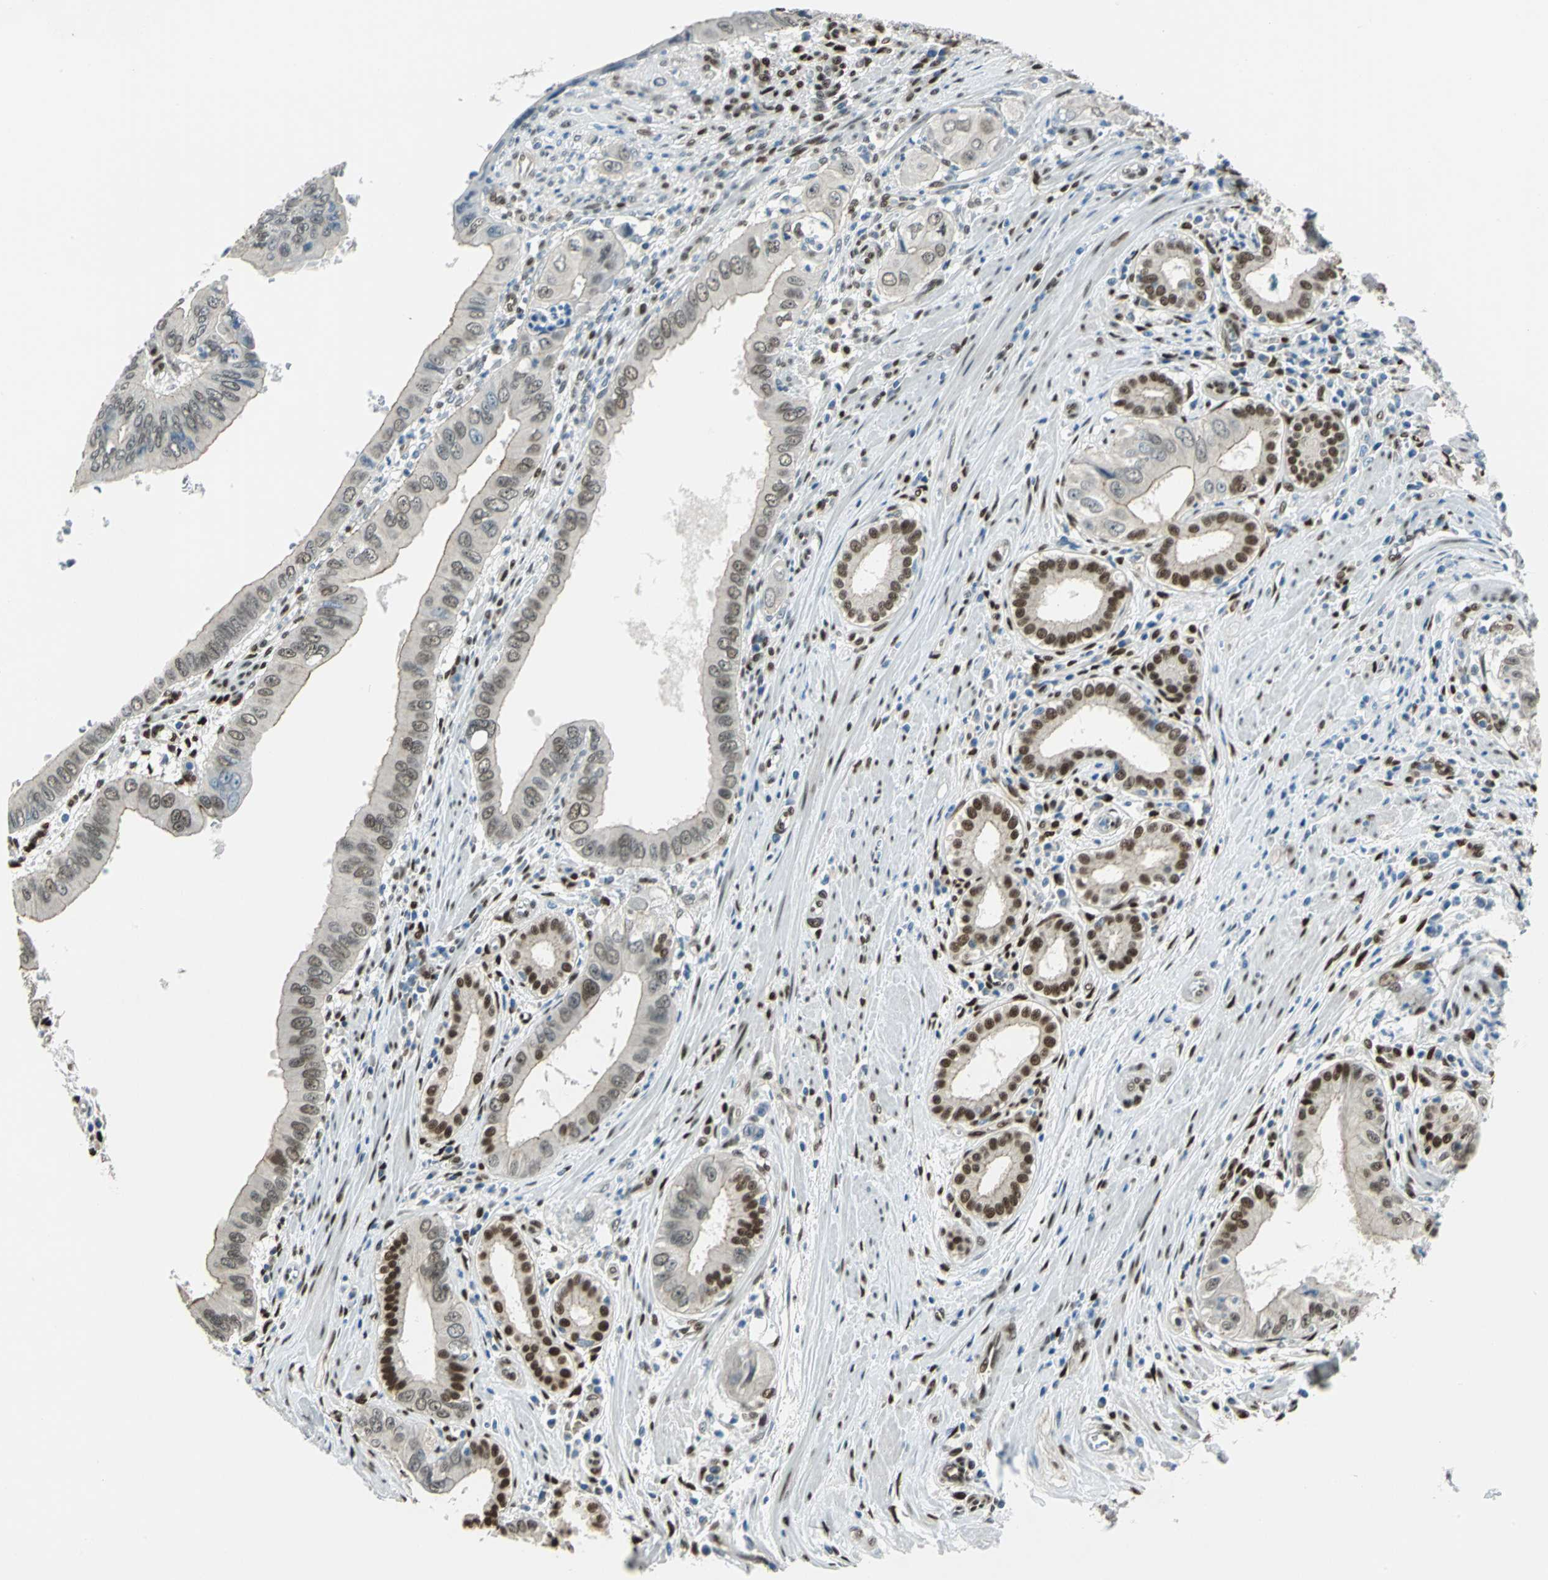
{"staining": {"intensity": "moderate", "quantity": "25%-75%", "location": "cytoplasmic/membranous,nuclear"}, "tissue": "pancreatic cancer", "cell_type": "Tumor cells", "image_type": "cancer", "snomed": [{"axis": "morphology", "description": "Normal tissue, NOS"}, {"axis": "topography", "description": "Lymph node"}], "caption": "Moderate cytoplasmic/membranous and nuclear expression for a protein is appreciated in about 25%-75% of tumor cells of pancreatic cancer using immunohistochemistry (IHC).", "gene": "NFIA", "patient": {"sex": "male", "age": 50}}